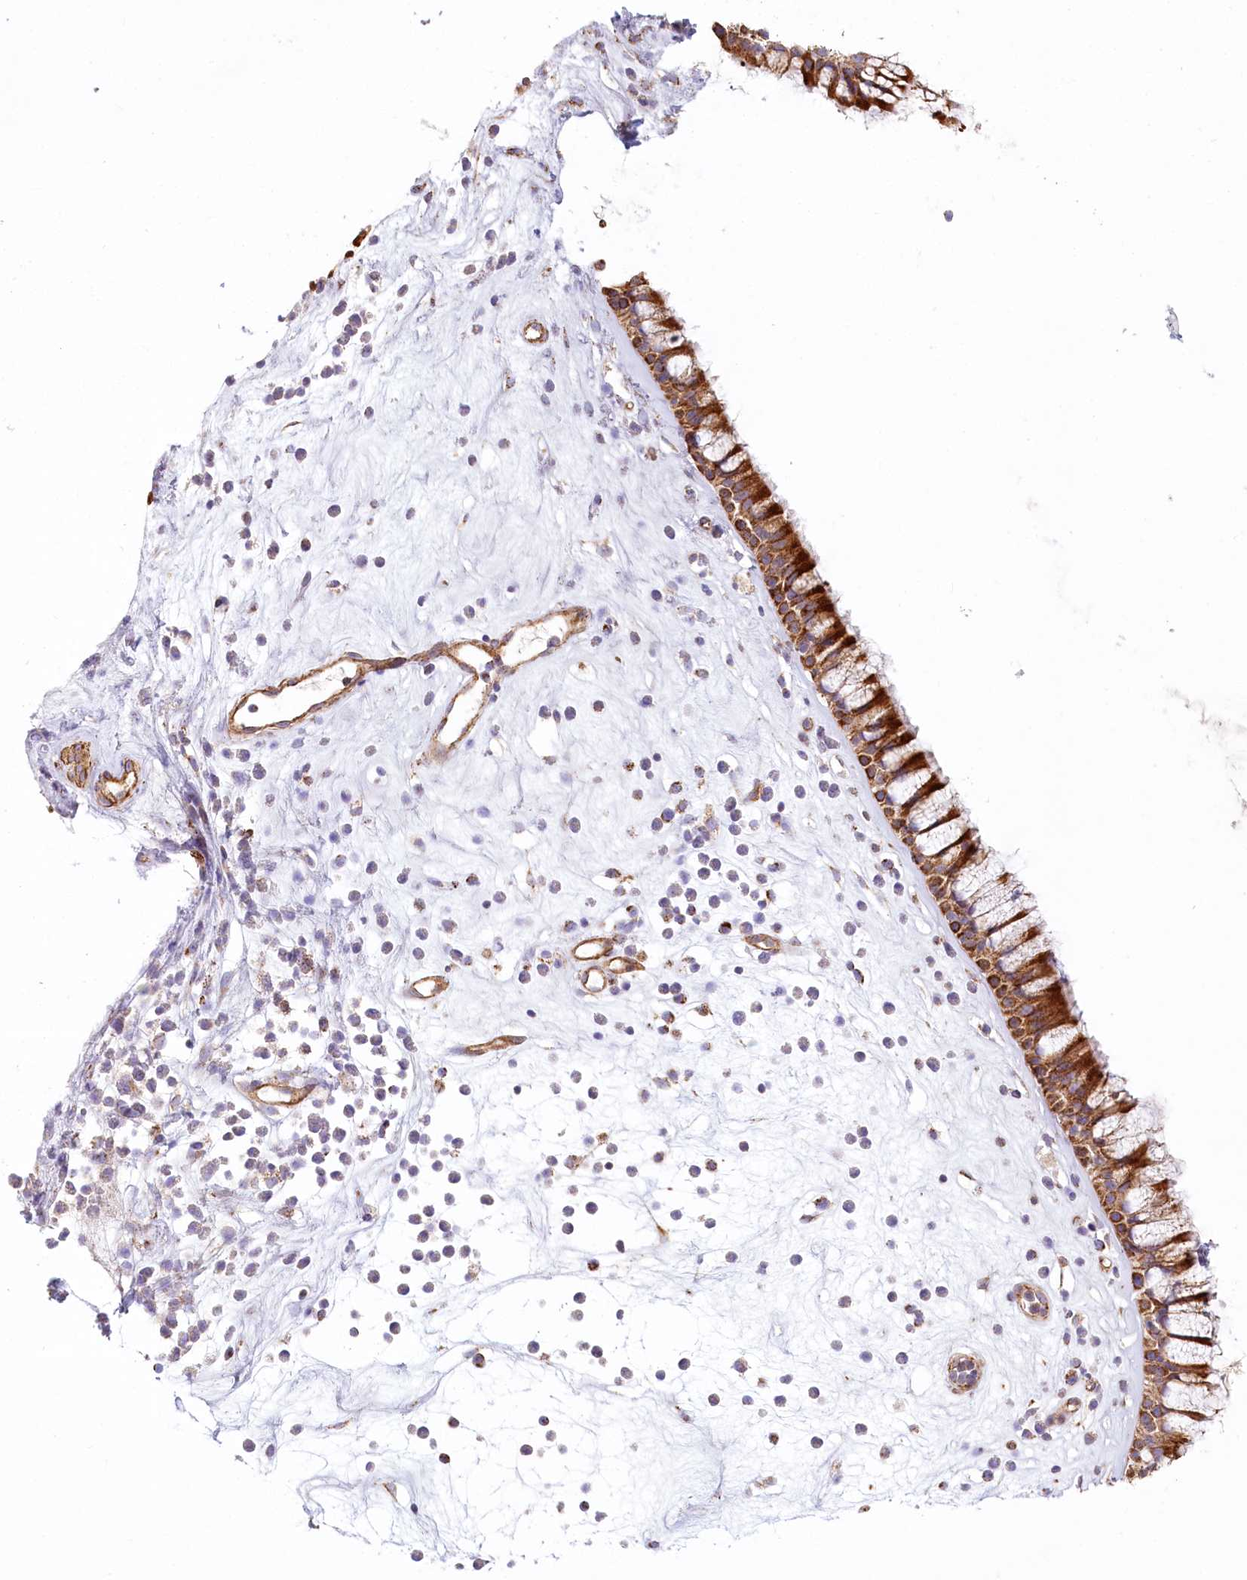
{"staining": {"intensity": "strong", "quantity": ">75%", "location": "cytoplasmic/membranous"}, "tissue": "nasopharynx", "cell_type": "Respiratory epithelial cells", "image_type": "normal", "snomed": [{"axis": "morphology", "description": "Normal tissue, NOS"}, {"axis": "morphology", "description": "Inflammation, NOS"}, {"axis": "topography", "description": "Nasopharynx"}], "caption": "Human nasopharynx stained with a brown dye shows strong cytoplasmic/membranous positive staining in approximately >75% of respiratory epithelial cells.", "gene": "UMPS", "patient": {"sex": "male", "age": 29}}